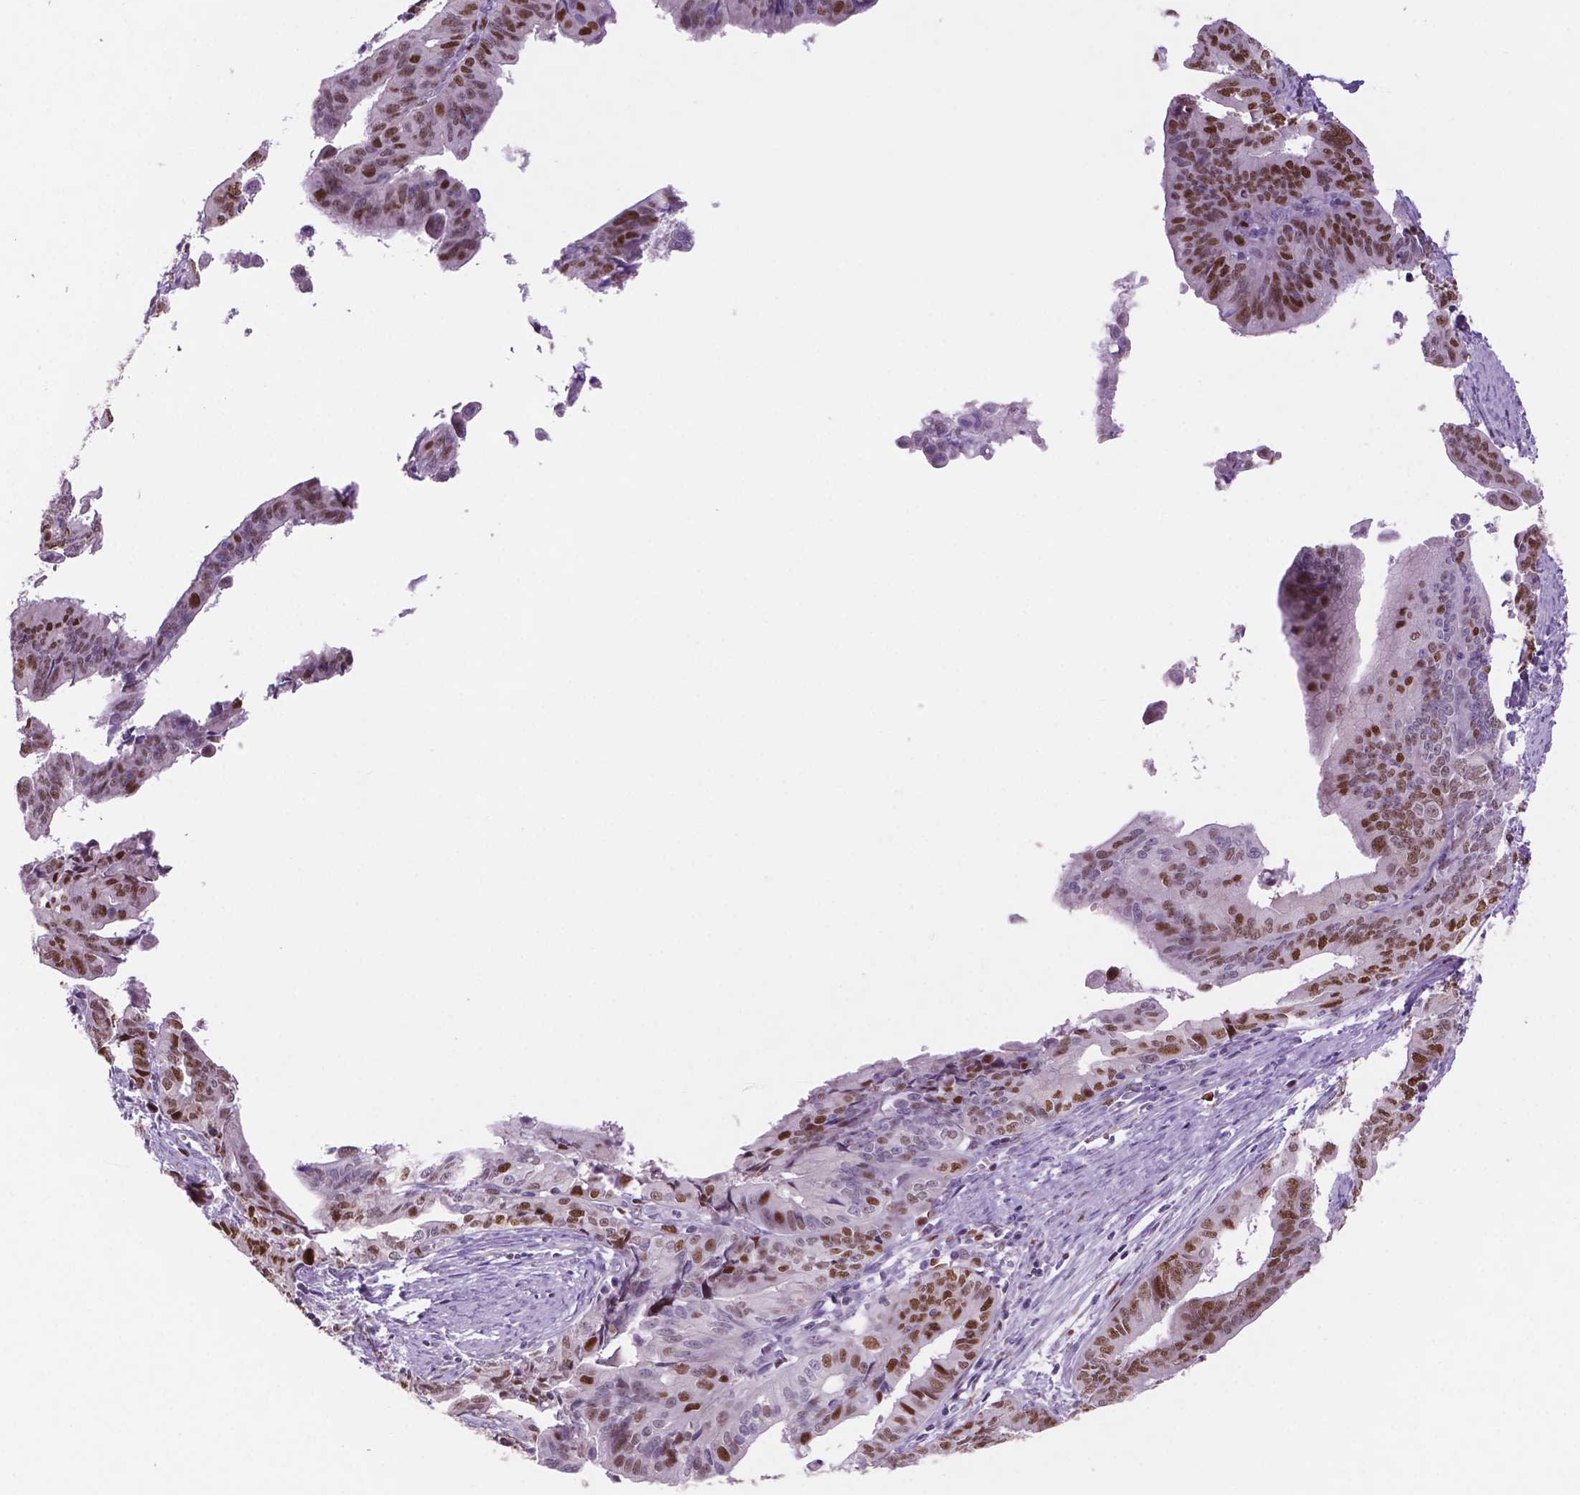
{"staining": {"intensity": "moderate", "quantity": ">75%", "location": "nuclear"}, "tissue": "endometrial cancer", "cell_type": "Tumor cells", "image_type": "cancer", "snomed": [{"axis": "morphology", "description": "Adenocarcinoma, NOS"}, {"axis": "topography", "description": "Endometrium"}], "caption": "Human endometrial cancer stained with a protein marker demonstrates moderate staining in tumor cells.", "gene": "NCAPH2", "patient": {"sex": "female", "age": 65}}